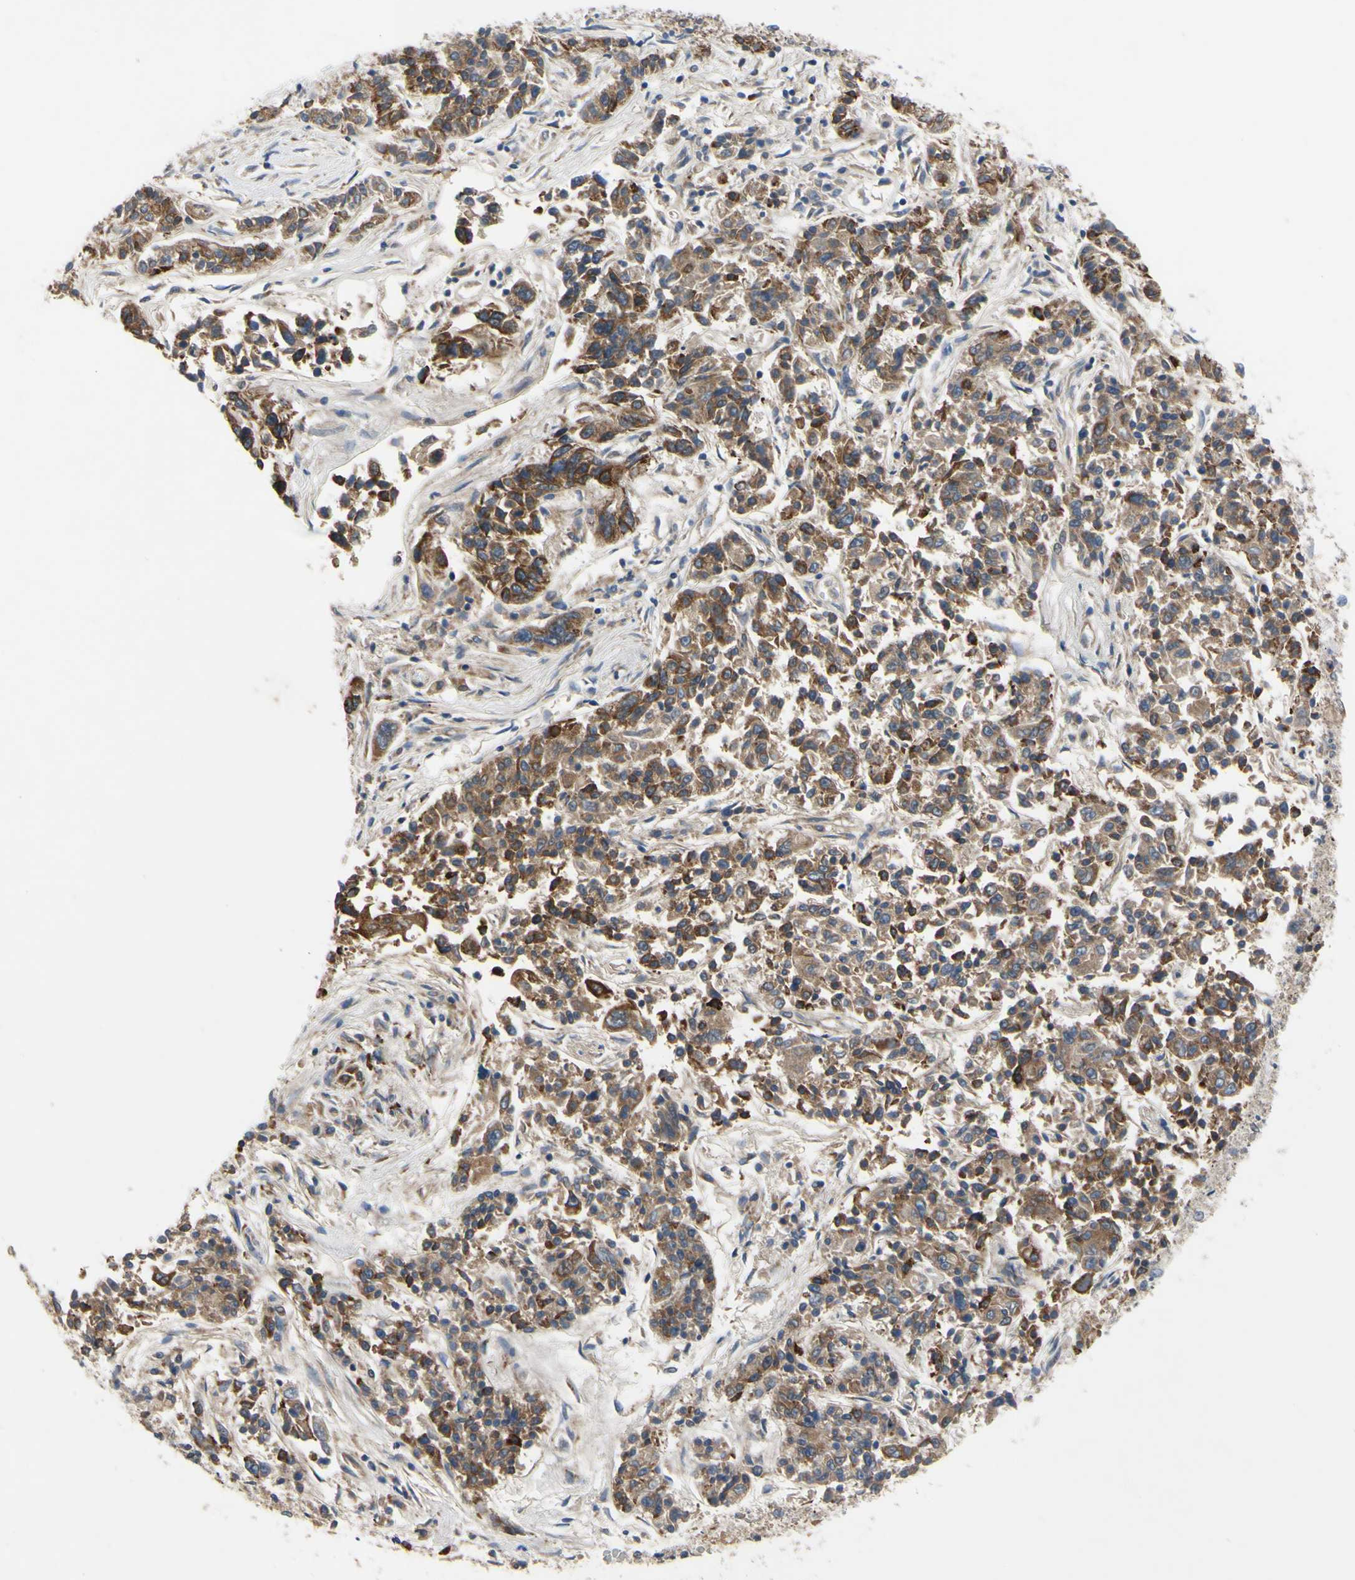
{"staining": {"intensity": "moderate", "quantity": ">75%", "location": "cytoplasmic/membranous"}, "tissue": "lung cancer", "cell_type": "Tumor cells", "image_type": "cancer", "snomed": [{"axis": "morphology", "description": "Adenocarcinoma, NOS"}, {"axis": "topography", "description": "Lung"}], "caption": "Immunohistochemistry (IHC) of human adenocarcinoma (lung) reveals medium levels of moderate cytoplasmic/membranous staining in about >75% of tumor cells.", "gene": "XIAP", "patient": {"sex": "male", "age": 84}}